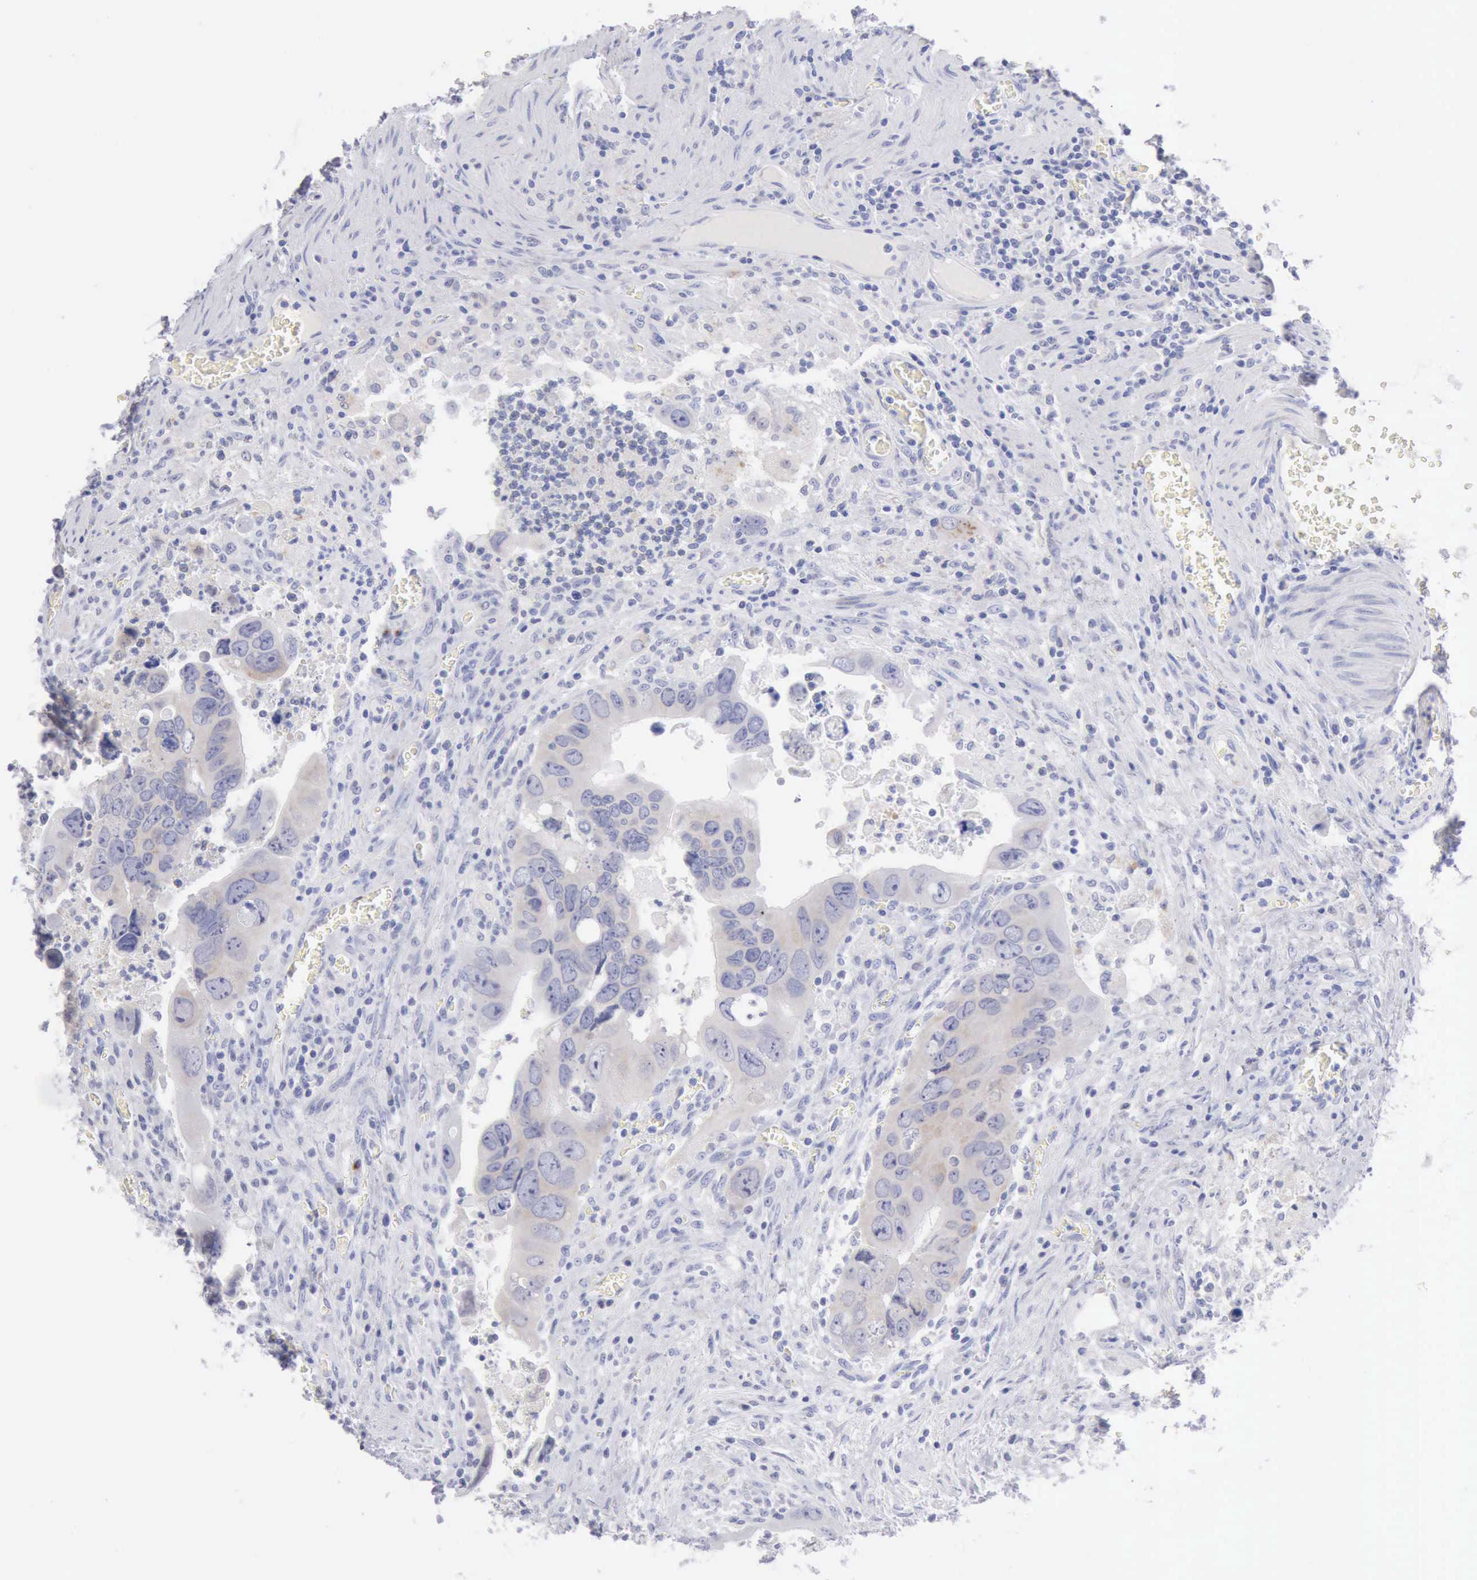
{"staining": {"intensity": "weak", "quantity": "<25%", "location": "cytoplasmic/membranous"}, "tissue": "colorectal cancer", "cell_type": "Tumor cells", "image_type": "cancer", "snomed": [{"axis": "morphology", "description": "Adenocarcinoma, NOS"}, {"axis": "topography", "description": "Rectum"}], "caption": "IHC of adenocarcinoma (colorectal) exhibits no expression in tumor cells. (DAB (3,3'-diaminobenzidine) immunohistochemistry with hematoxylin counter stain).", "gene": "ANGEL1", "patient": {"sex": "male", "age": 70}}